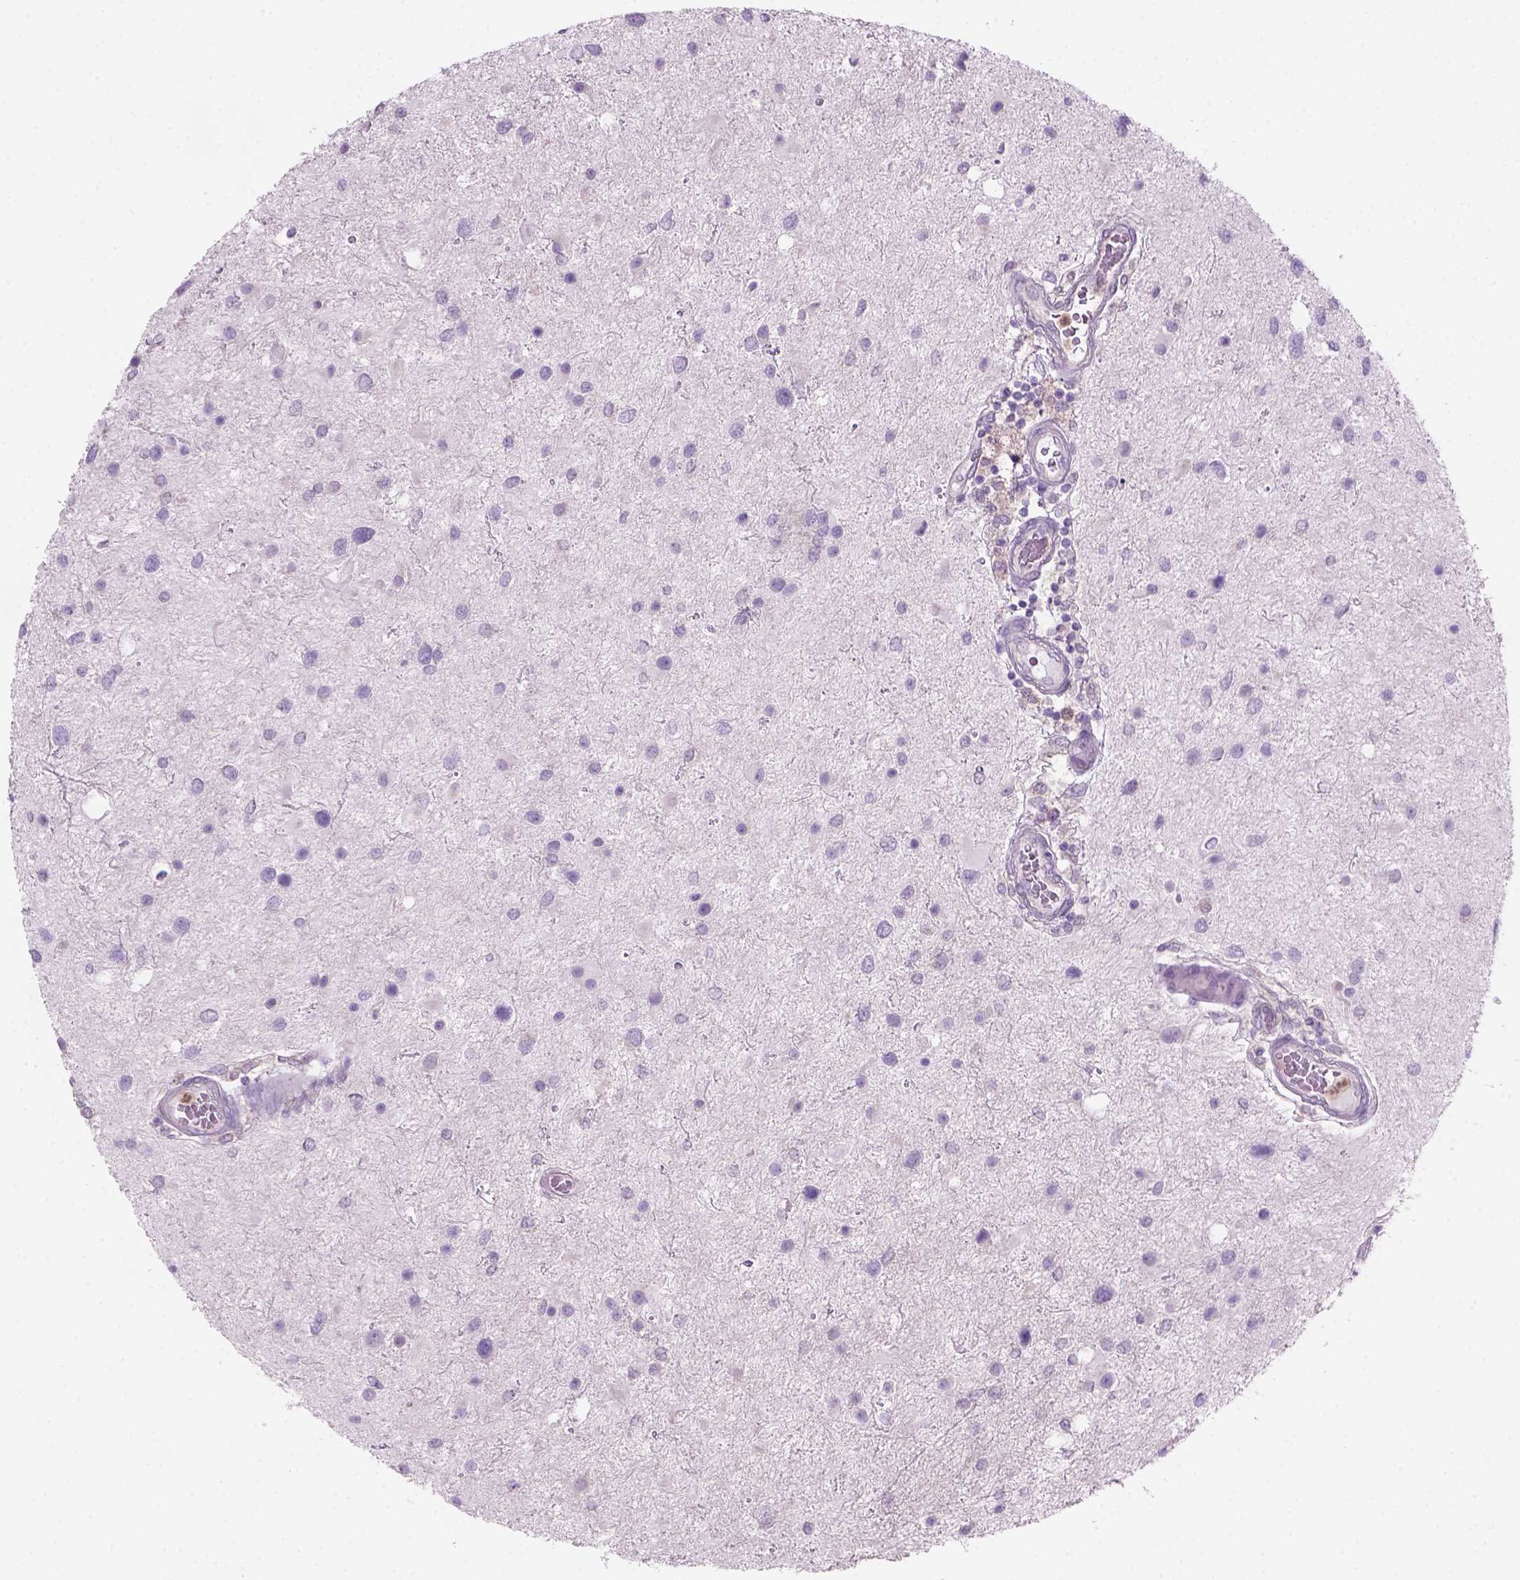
{"staining": {"intensity": "negative", "quantity": "none", "location": "none"}, "tissue": "glioma", "cell_type": "Tumor cells", "image_type": "cancer", "snomed": [{"axis": "morphology", "description": "Glioma, malignant, Low grade"}, {"axis": "topography", "description": "Brain"}], "caption": "This is an immunohistochemistry (IHC) micrograph of human glioma. There is no staining in tumor cells.", "gene": "CD84", "patient": {"sex": "female", "age": 32}}